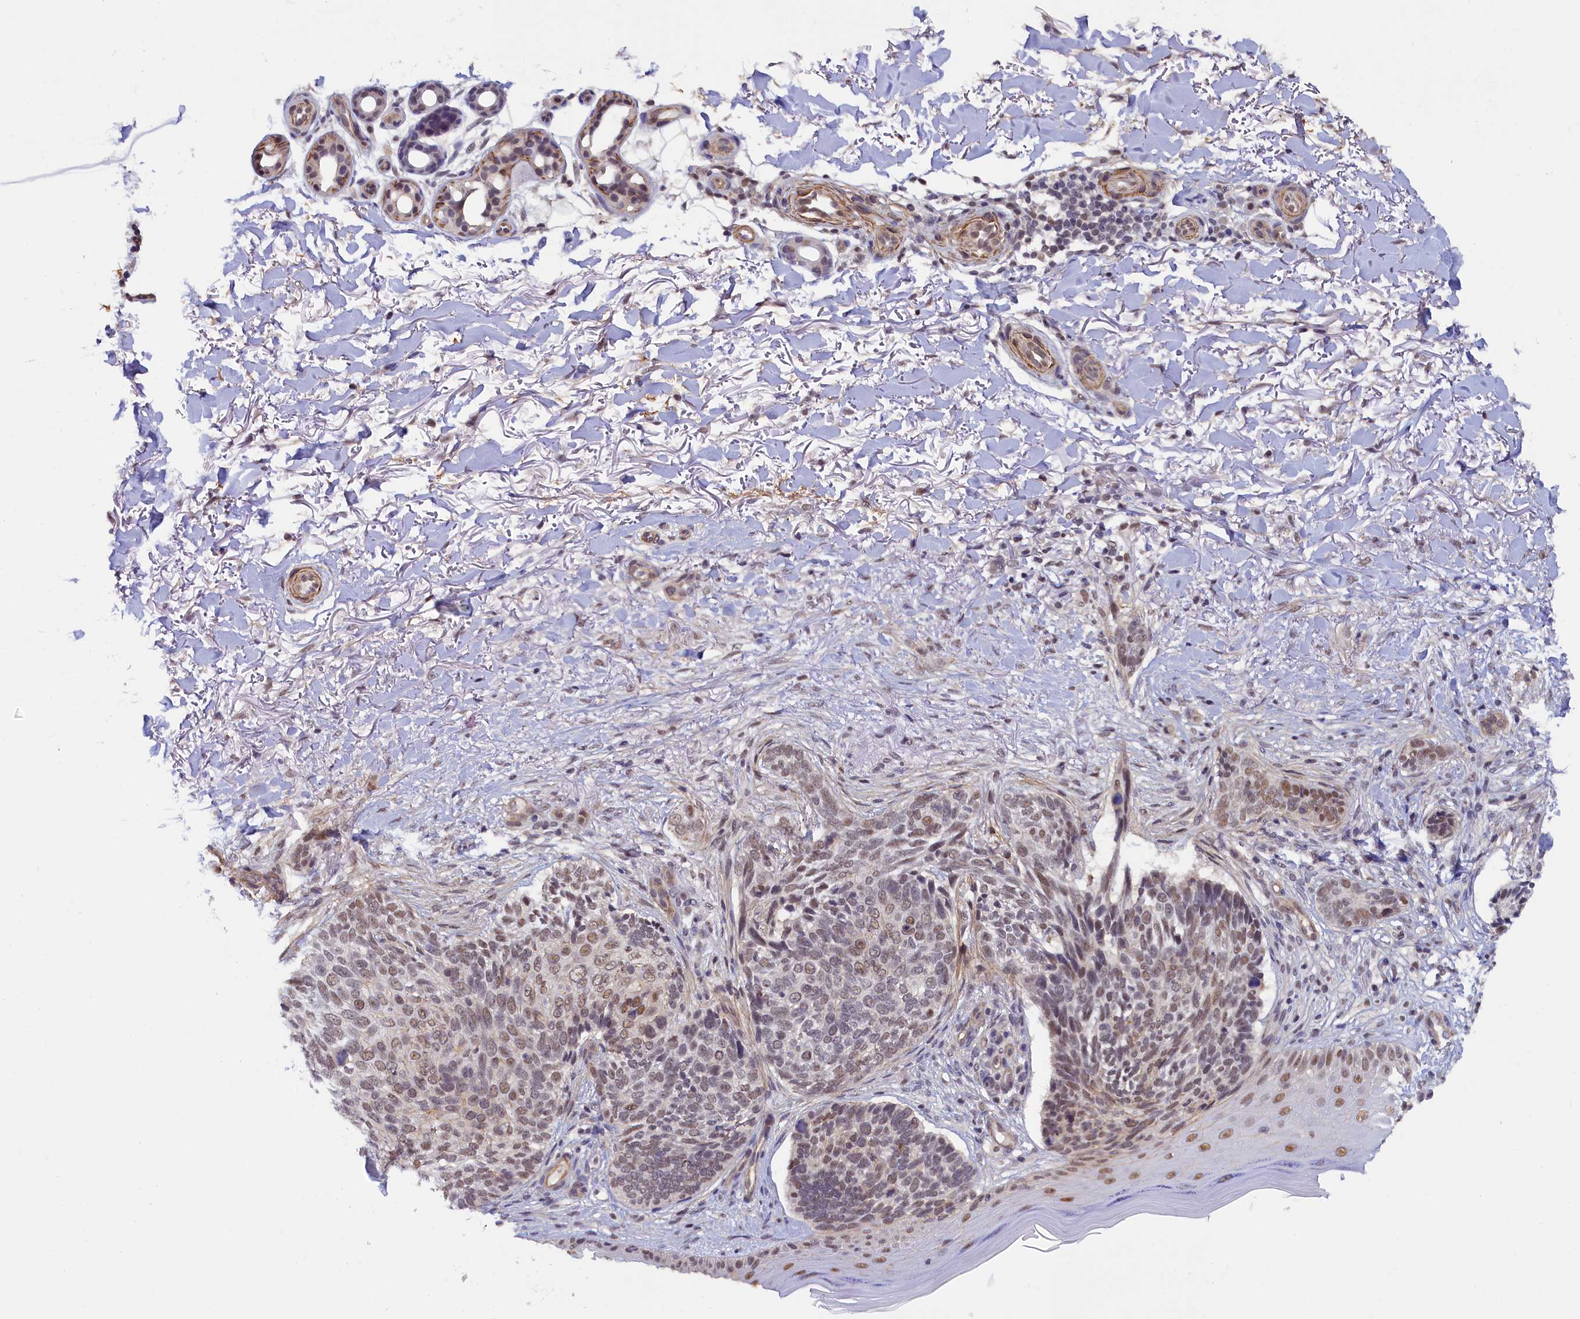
{"staining": {"intensity": "weak", "quantity": "25%-75%", "location": "nuclear"}, "tissue": "skin cancer", "cell_type": "Tumor cells", "image_type": "cancer", "snomed": [{"axis": "morphology", "description": "Normal tissue, NOS"}, {"axis": "morphology", "description": "Basal cell carcinoma"}, {"axis": "topography", "description": "Skin"}], "caption": "An immunohistochemistry photomicrograph of neoplastic tissue is shown. Protein staining in brown shows weak nuclear positivity in skin cancer within tumor cells.", "gene": "INTS14", "patient": {"sex": "female", "age": 67}}